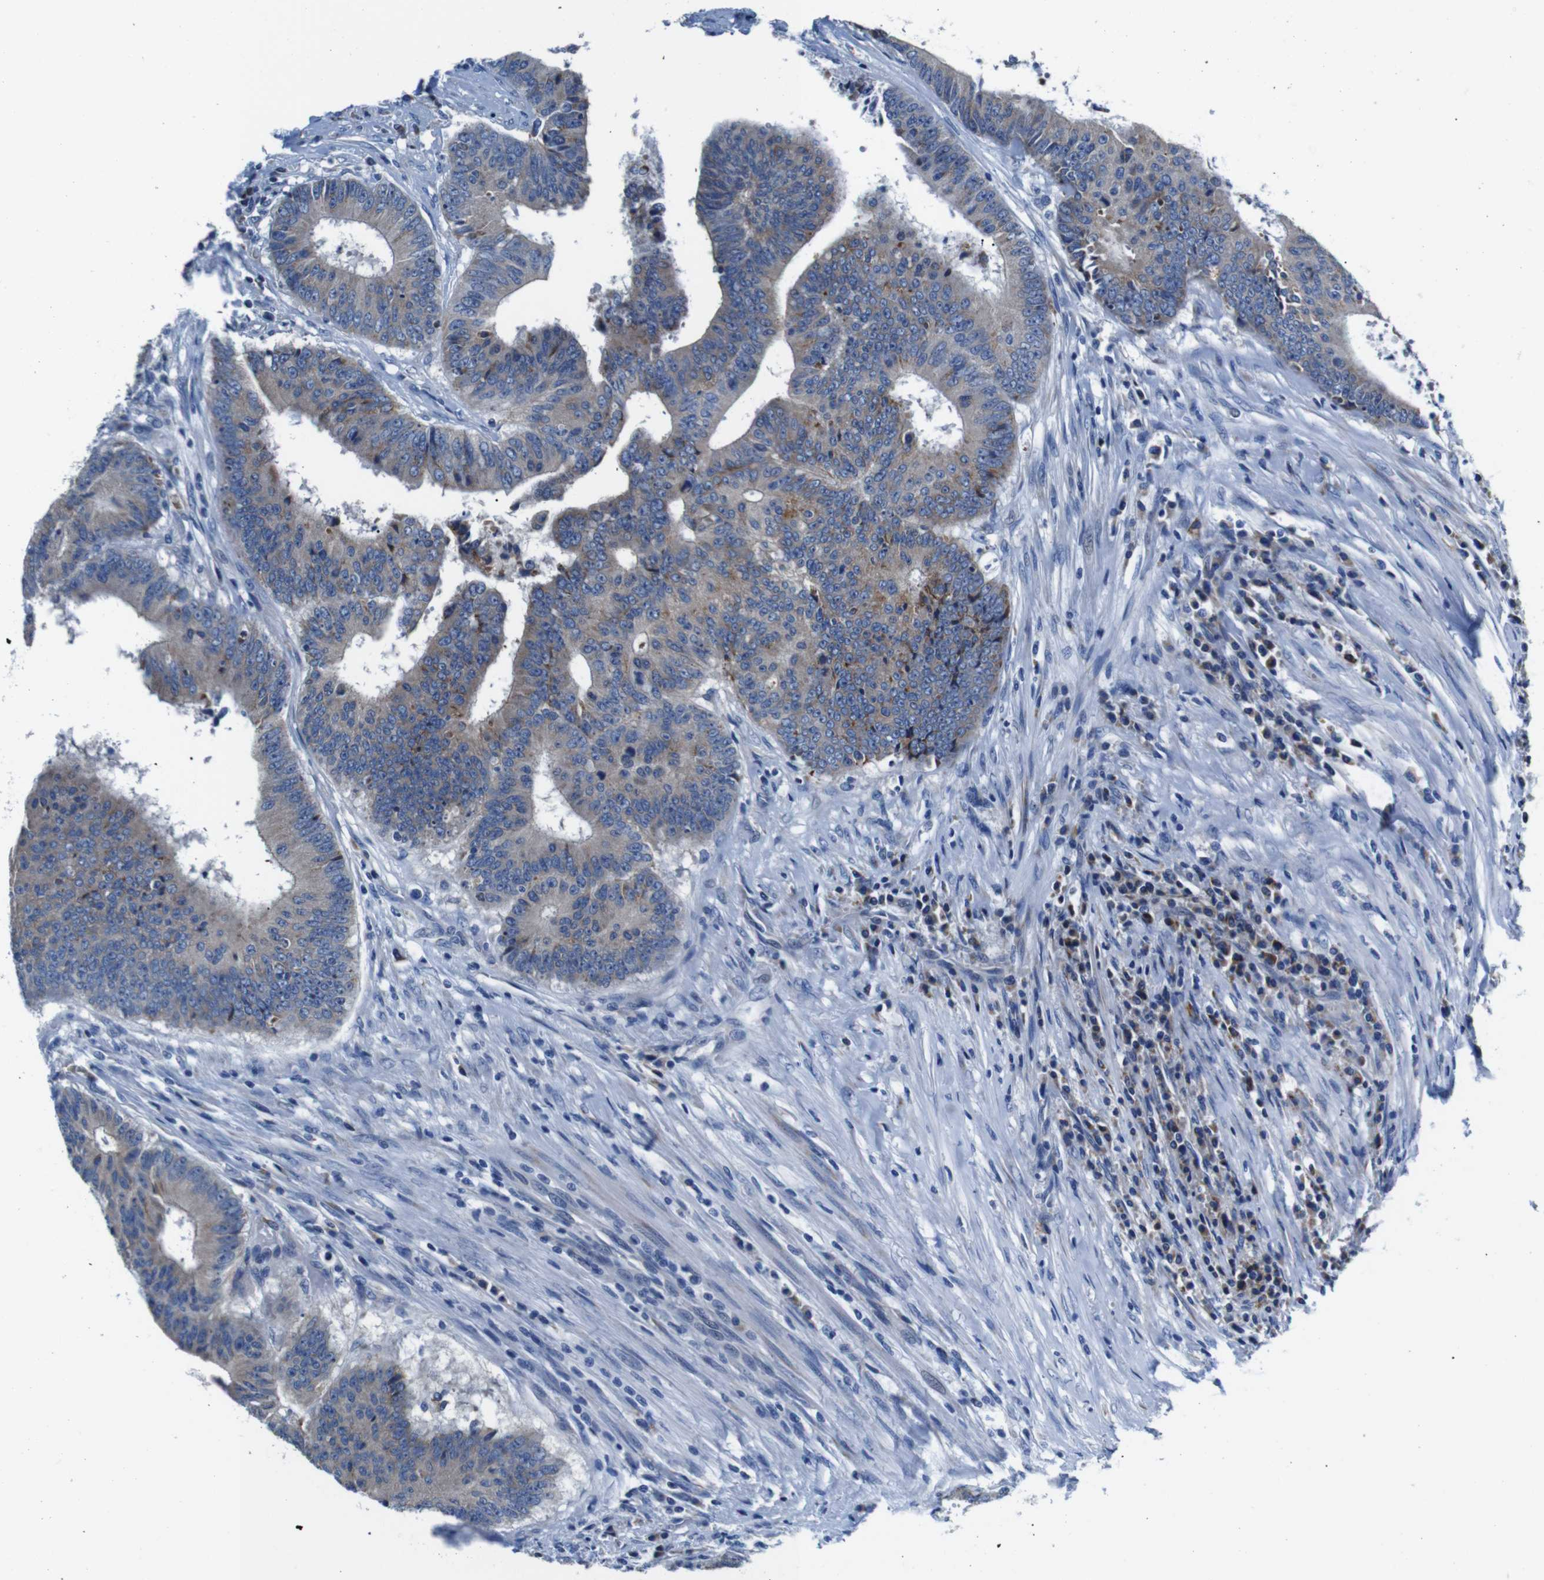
{"staining": {"intensity": "moderate", "quantity": "25%-75%", "location": "cytoplasmic/membranous"}, "tissue": "colorectal cancer", "cell_type": "Tumor cells", "image_type": "cancer", "snomed": [{"axis": "morphology", "description": "Adenocarcinoma, NOS"}, {"axis": "topography", "description": "Rectum"}], "caption": "This micrograph reveals immunohistochemistry staining of colorectal adenocarcinoma, with medium moderate cytoplasmic/membranous positivity in approximately 25%-75% of tumor cells.", "gene": "SNX19", "patient": {"sex": "male", "age": 72}}